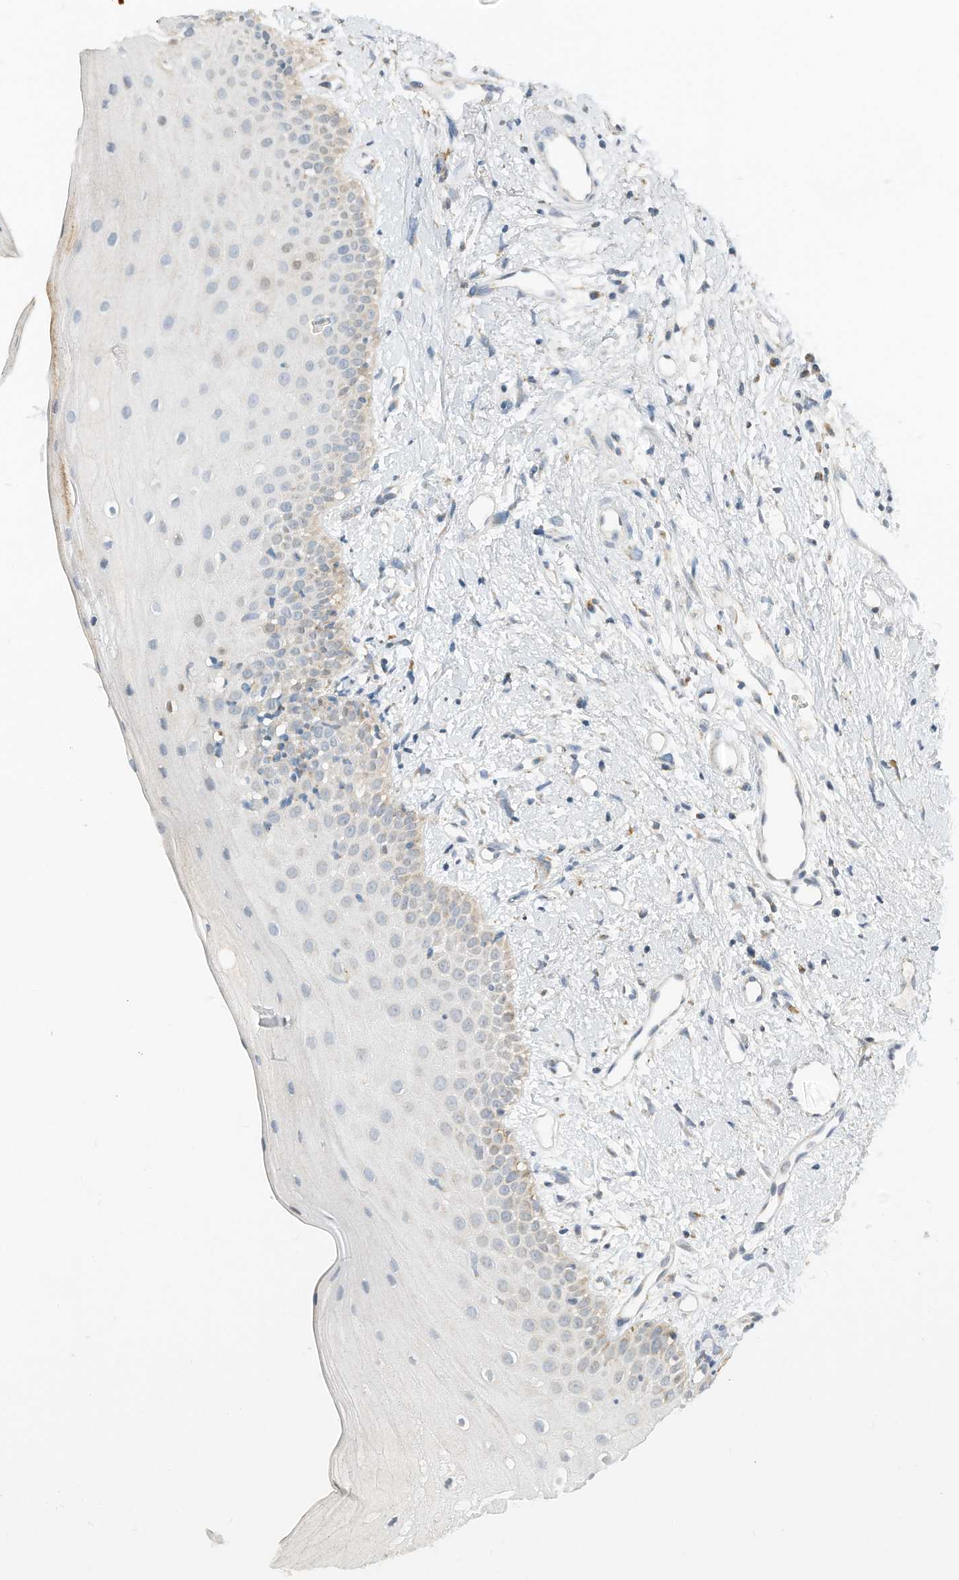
{"staining": {"intensity": "moderate", "quantity": "<25%", "location": "cytoplasmic/membranous"}, "tissue": "oral mucosa", "cell_type": "Squamous epithelial cells", "image_type": "normal", "snomed": [{"axis": "morphology", "description": "Normal tissue, NOS"}, {"axis": "topography", "description": "Oral tissue"}], "caption": "Brown immunohistochemical staining in benign oral mucosa exhibits moderate cytoplasmic/membranous expression in approximately <25% of squamous epithelial cells. Nuclei are stained in blue.", "gene": "RMND1", "patient": {"sex": "female", "age": 63}}